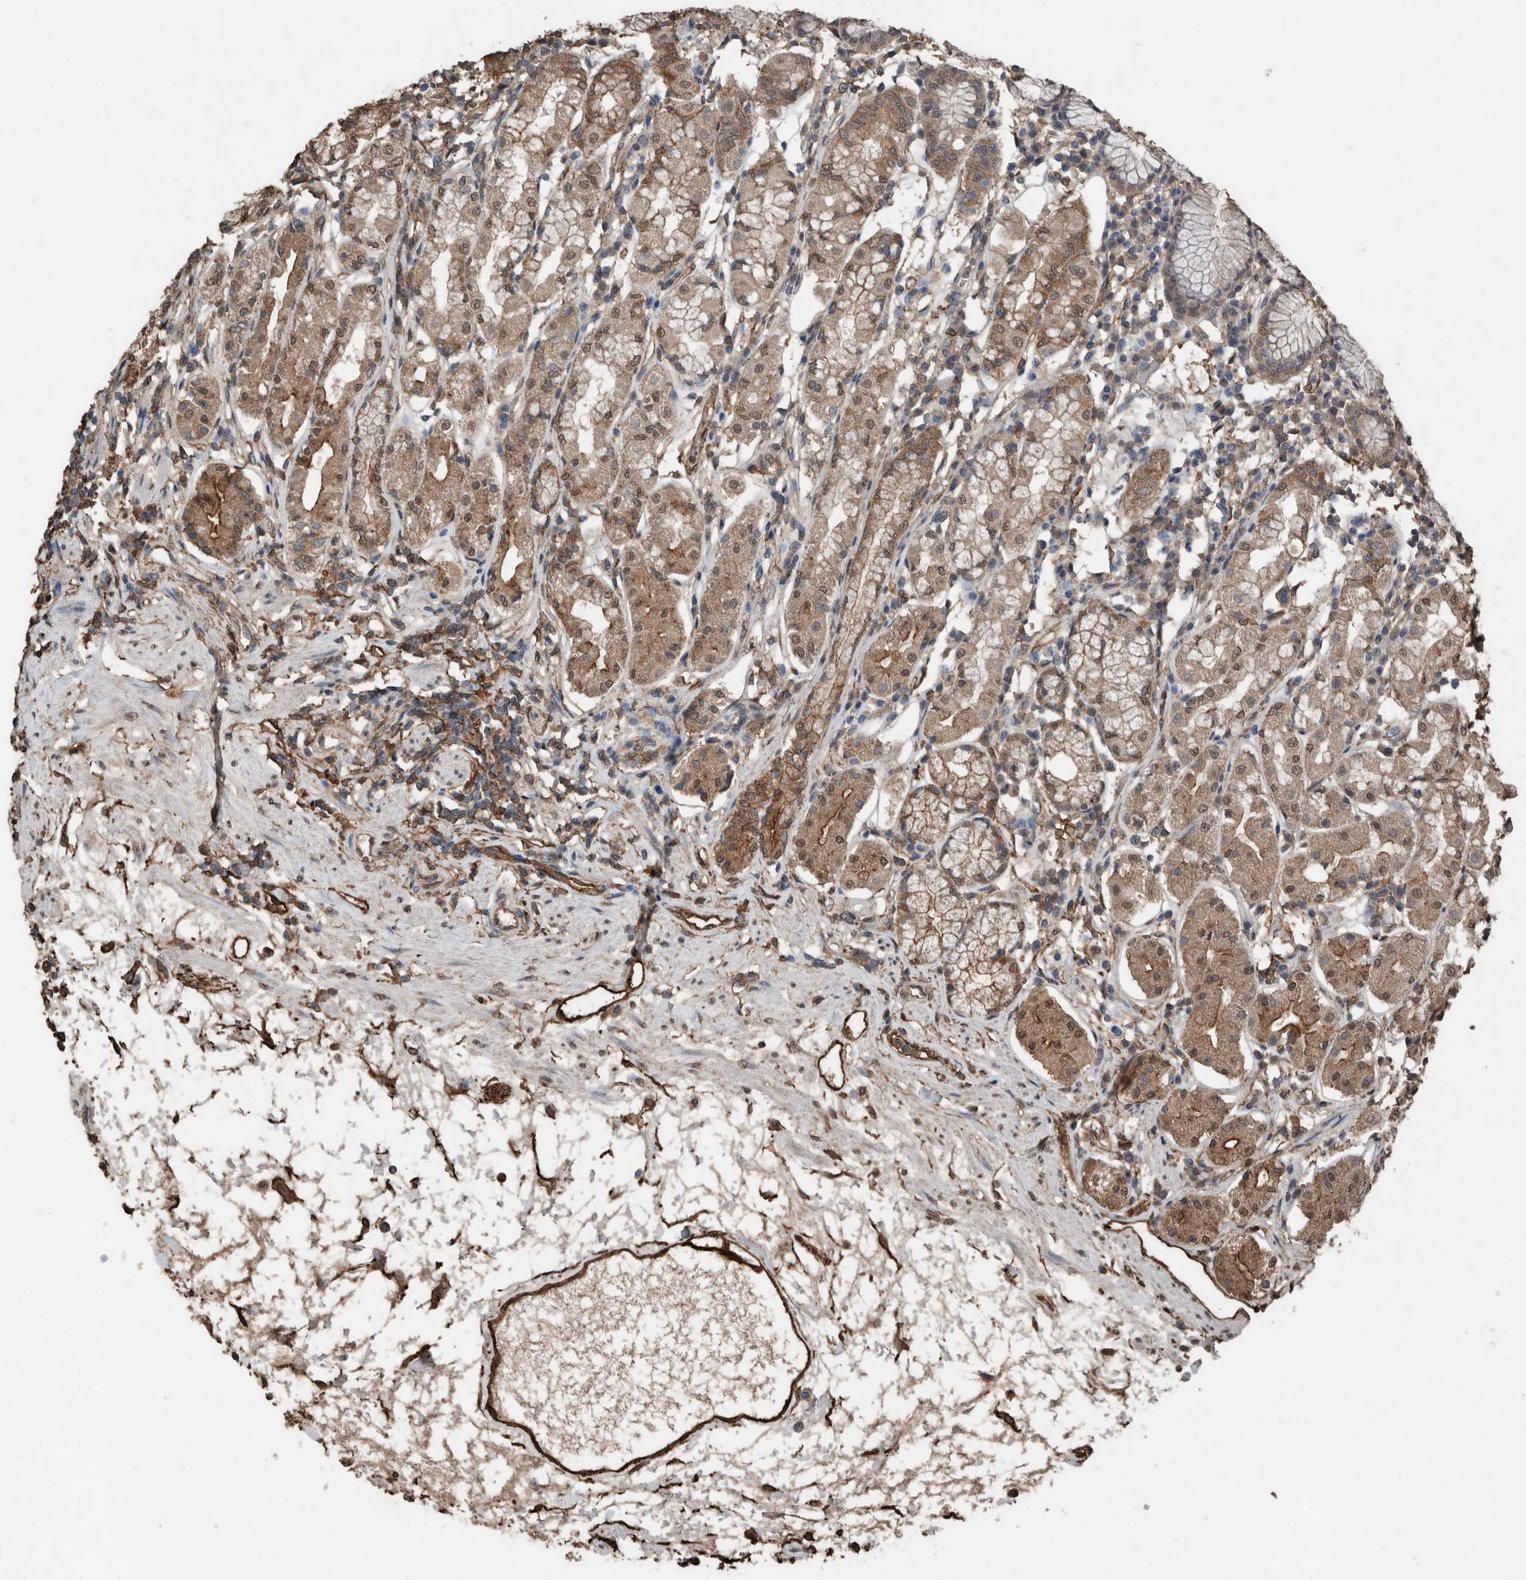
{"staining": {"intensity": "moderate", "quantity": "25%-75%", "location": "cytoplasmic/membranous,nuclear"}, "tissue": "stomach", "cell_type": "Glandular cells", "image_type": "normal", "snomed": [{"axis": "morphology", "description": "Normal tissue, NOS"}, {"axis": "topography", "description": "Stomach"}, {"axis": "topography", "description": "Stomach, lower"}], "caption": "Protein positivity by IHC exhibits moderate cytoplasmic/membranous,nuclear positivity in approximately 25%-75% of glandular cells in unremarkable stomach.", "gene": "S100A10", "patient": {"sex": "female", "age": 56}}